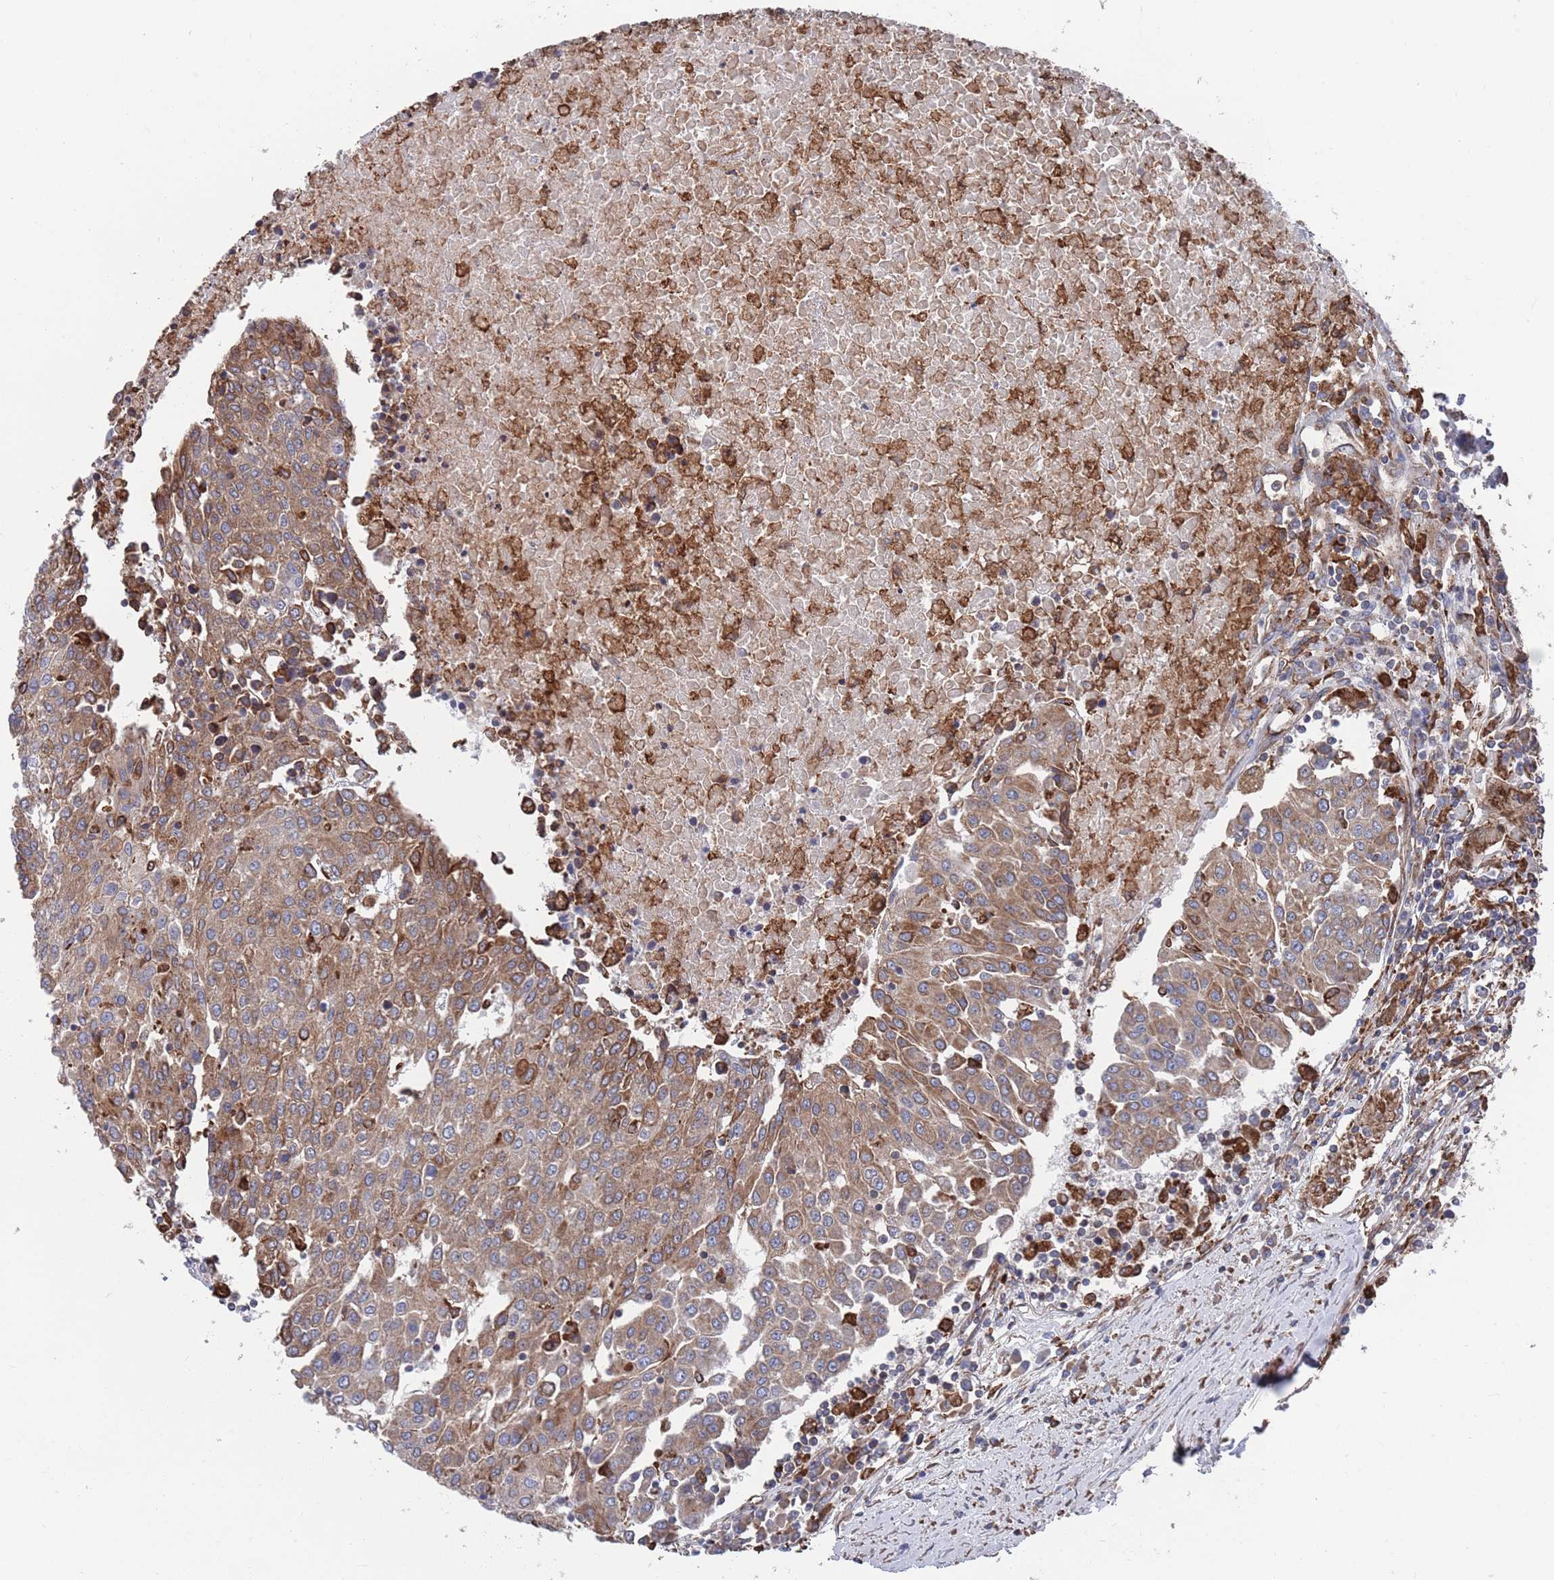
{"staining": {"intensity": "moderate", "quantity": ">75%", "location": "cytoplasmic/membranous"}, "tissue": "urothelial cancer", "cell_type": "Tumor cells", "image_type": "cancer", "snomed": [{"axis": "morphology", "description": "Urothelial carcinoma, High grade"}, {"axis": "topography", "description": "Urinary bladder"}], "caption": "Immunohistochemistry of human high-grade urothelial carcinoma demonstrates medium levels of moderate cytoplasmic/membranous staining in about >75% of tumor cells.", "gene": "GID8", "patient": {"sex": "female", "age": 85}}